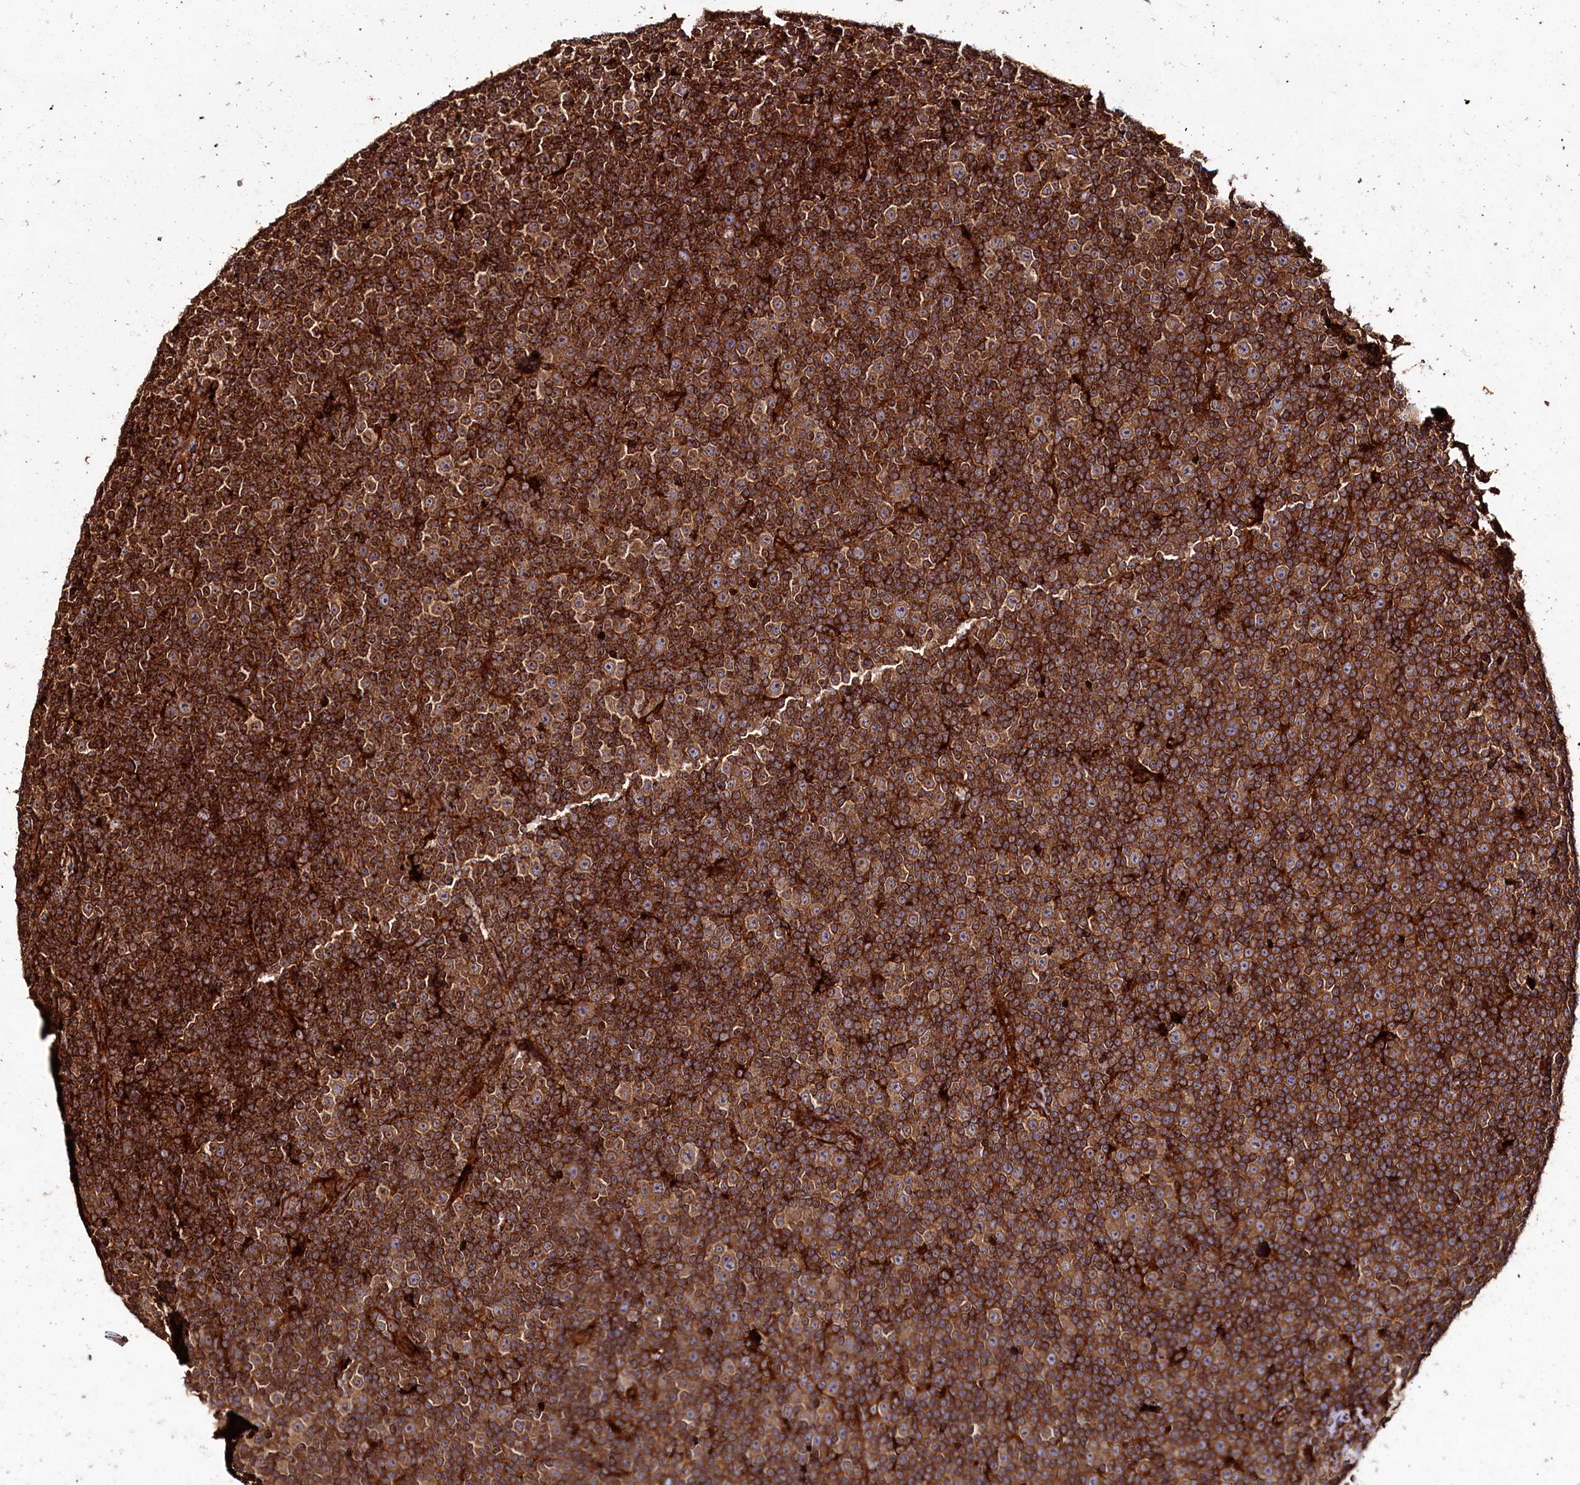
{"staining": {"intensity": "moderate", "quantity": ">75%", "location": "cytoplasmic/membranous"}, "tissue": "lymphoma", "cell_type": "Tumor cells", "image_type": "cancer", "snomed": [{"axis": "morphology", "description": "Malignant lymphoma, non-Hodgkin's type, Low grade"}, {"axis": "topography", "description": "Lymph node"}], "caption": "Immunohistochemical staining of human lymphoma displays moderate cytoplasmic/membranous protein staining in approximately >75% of tumor cells. The staining was performed using DAB (3,3'-diaminobenzidine), with brown indicating positive protein expression. Nuclei are stained blue with hematoxylin.", "gene": "WDR73", "patient": {"sex": "female", "age": 67}}